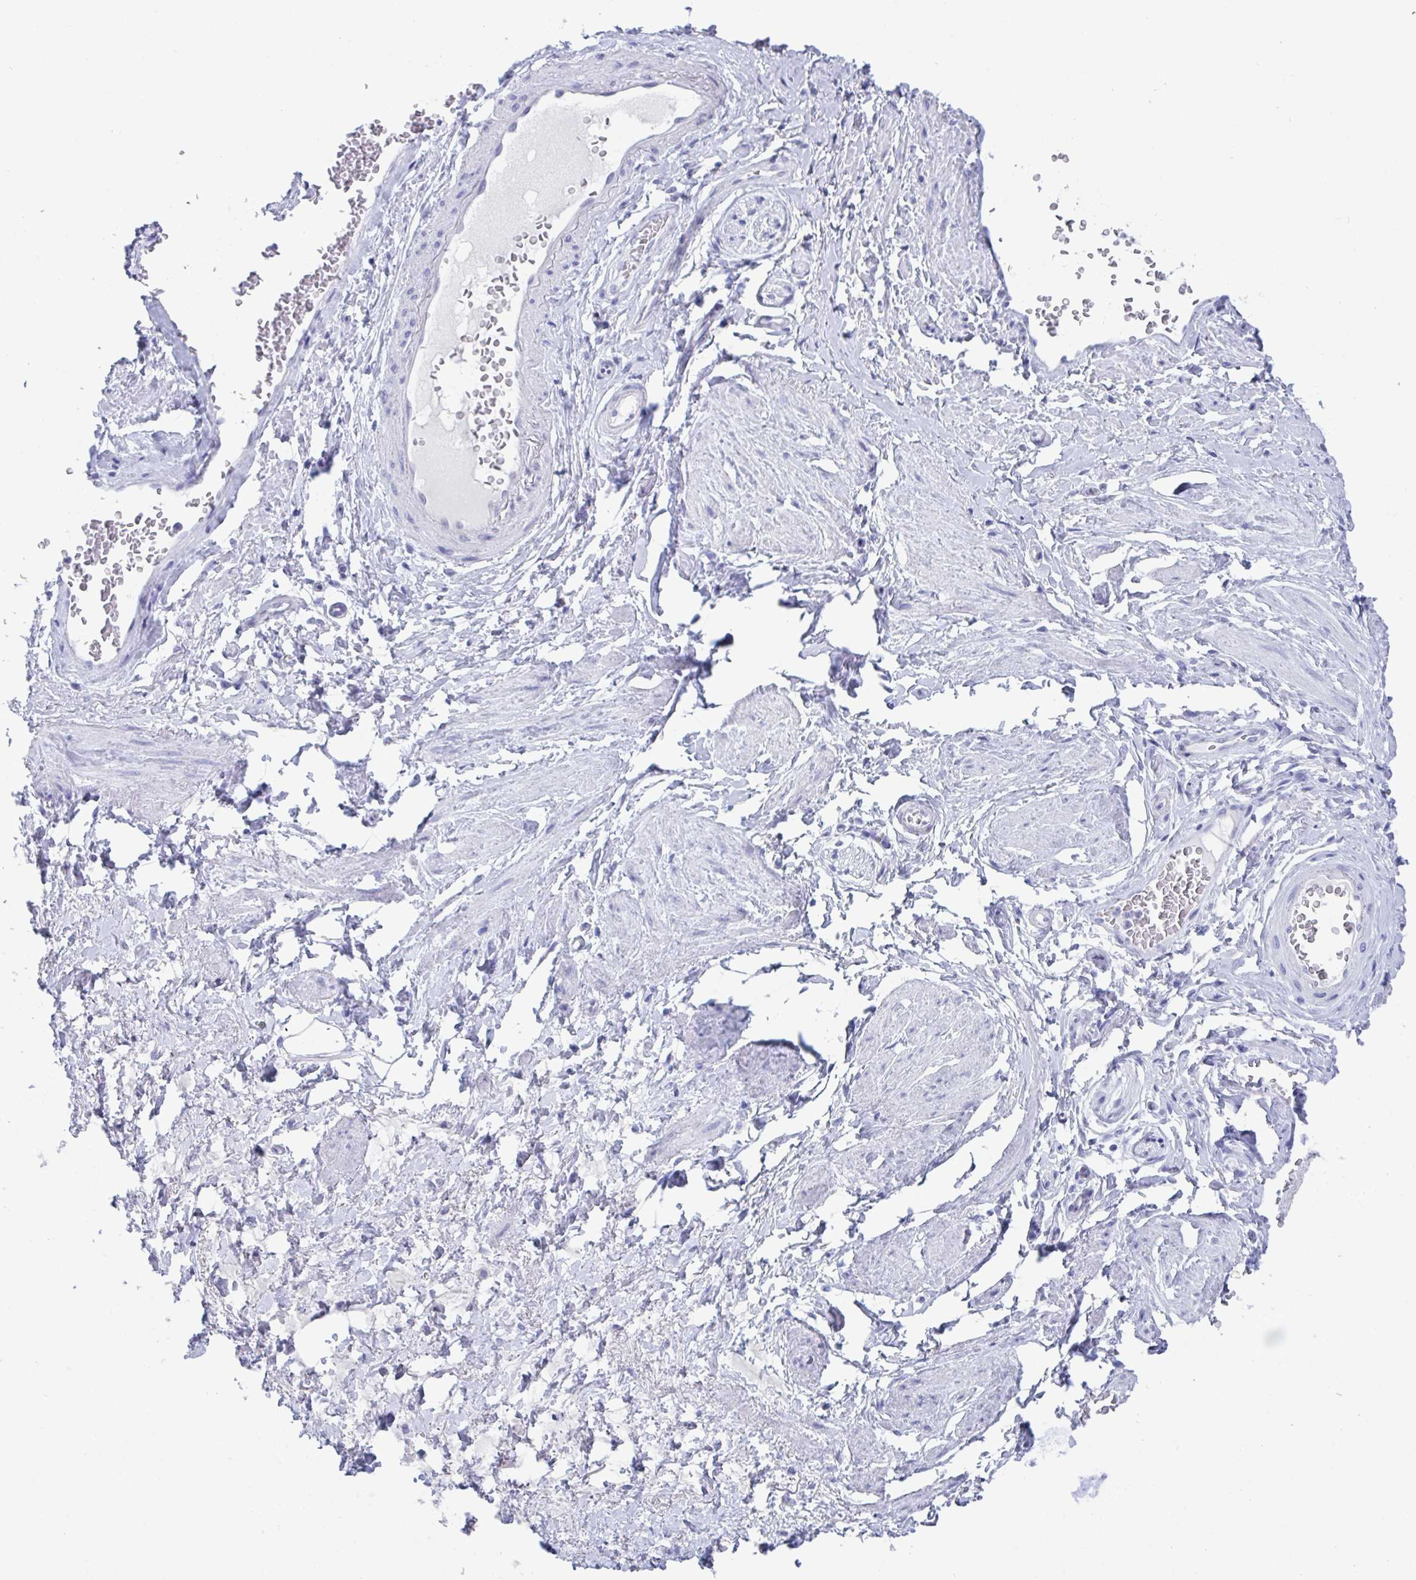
{"staining": {"intensity": "negative", "quantity": "none", "location": "none"}, "tissue": "adipose tissue", "cell_type": "Adipocytes", "image_type": "normal", "snomed": [{"axis": "morphology", "description": "Normal tissue, NOS"}, {"axis": "topography", "description": "Vagina"}, {"axis": "topography", "description": "Peripheral nerve tissue"}], "caption": "Micrograph shows no protein expression in adipocytes of benign adipose tissue.", "gene": "CDX4", "patient": {"sex": "female", "age": 71}}